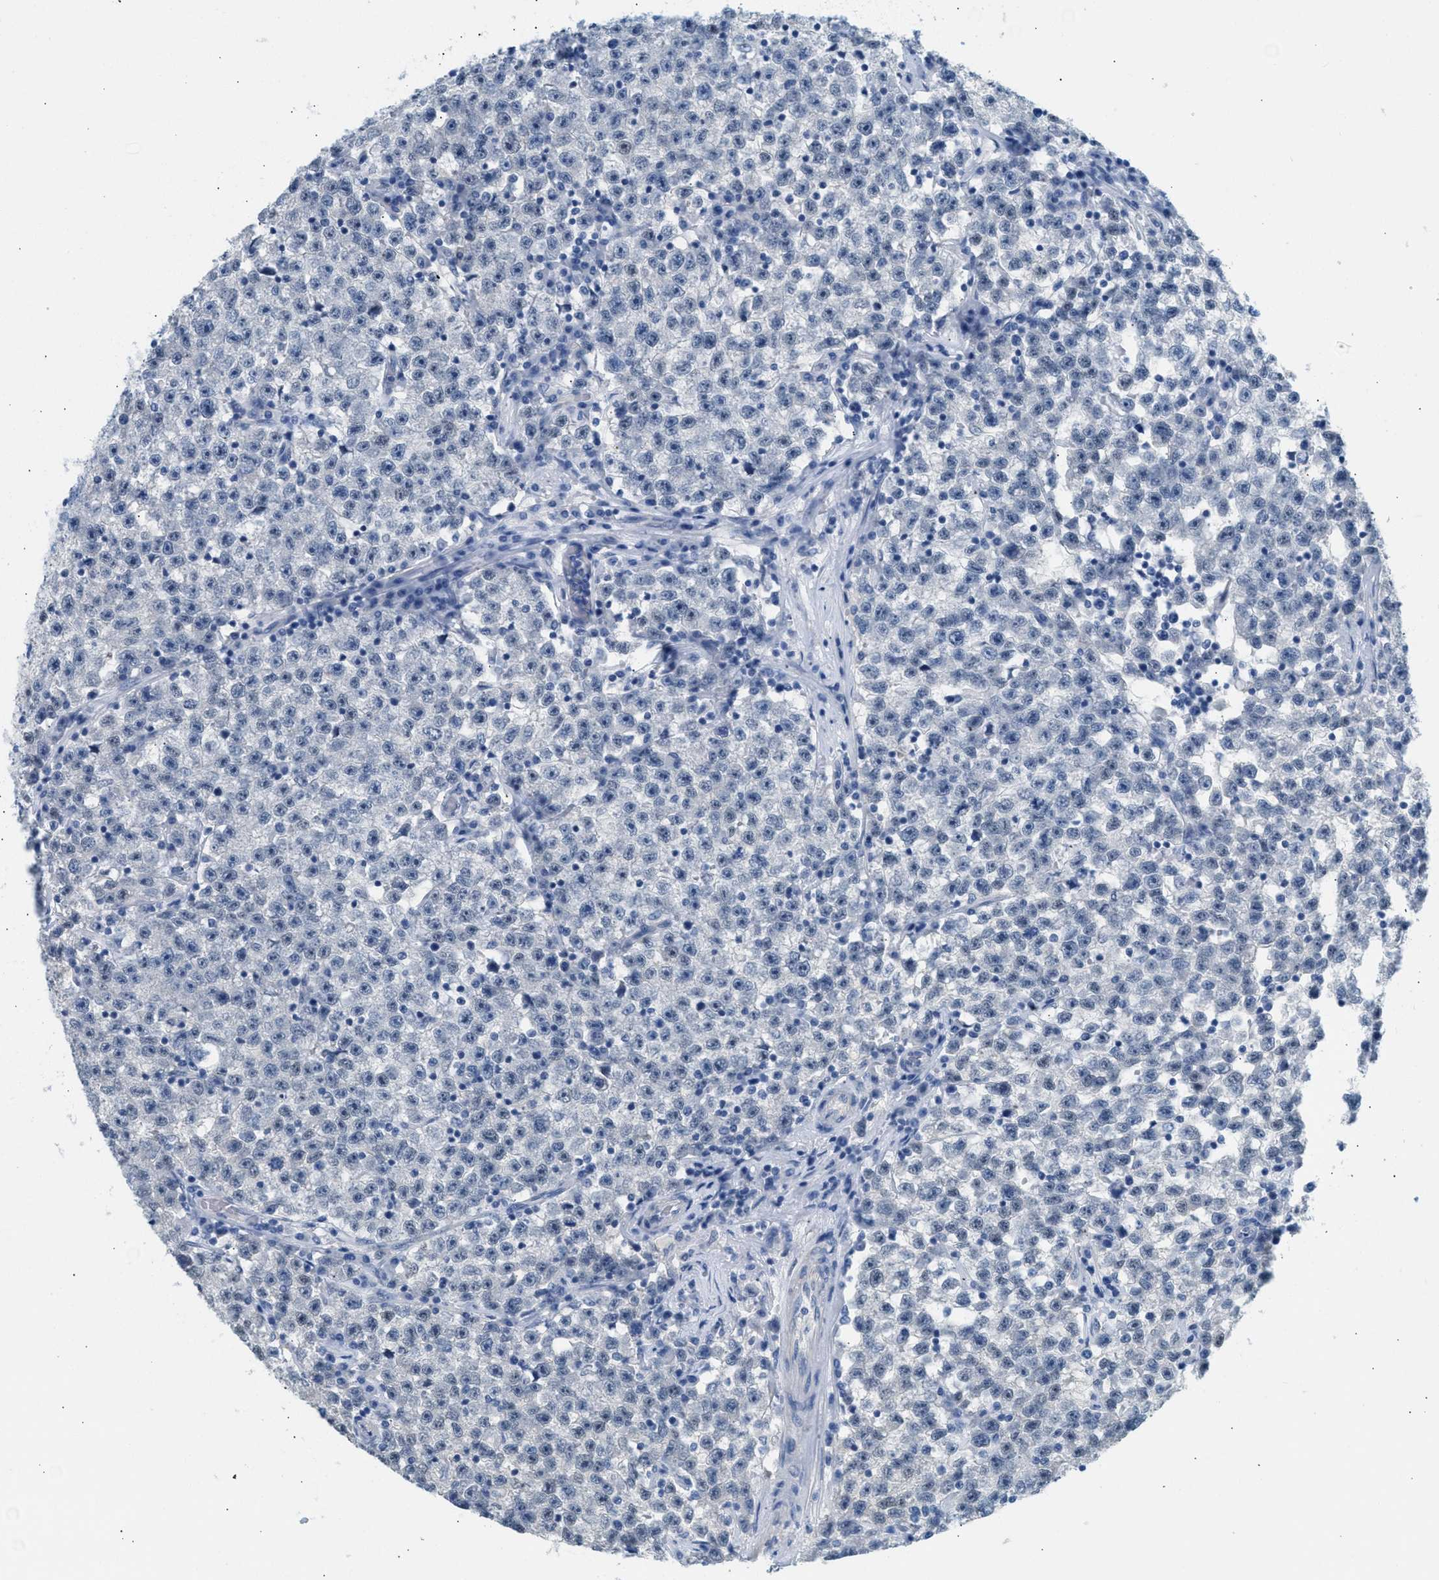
{"staining": {"intensity": "negative", "quantity": "none", "location": "none"}, "tissue": "testis cancer", "cell_type": "Tumor cells", "image_type": "cancer", "snomed": [{"axis": "morphology", "description": "Seminoma, NOS"}, {"axis": "topography", "description": "Testis"}], "caption": "High power microscopy photomicrograph of an immunohistochemistry image of testis cancer (seminoma), revealing no significant positivity in tumor cells.", "gene": "SPAM1", "patient": {"sex": "male", "age": 22}}